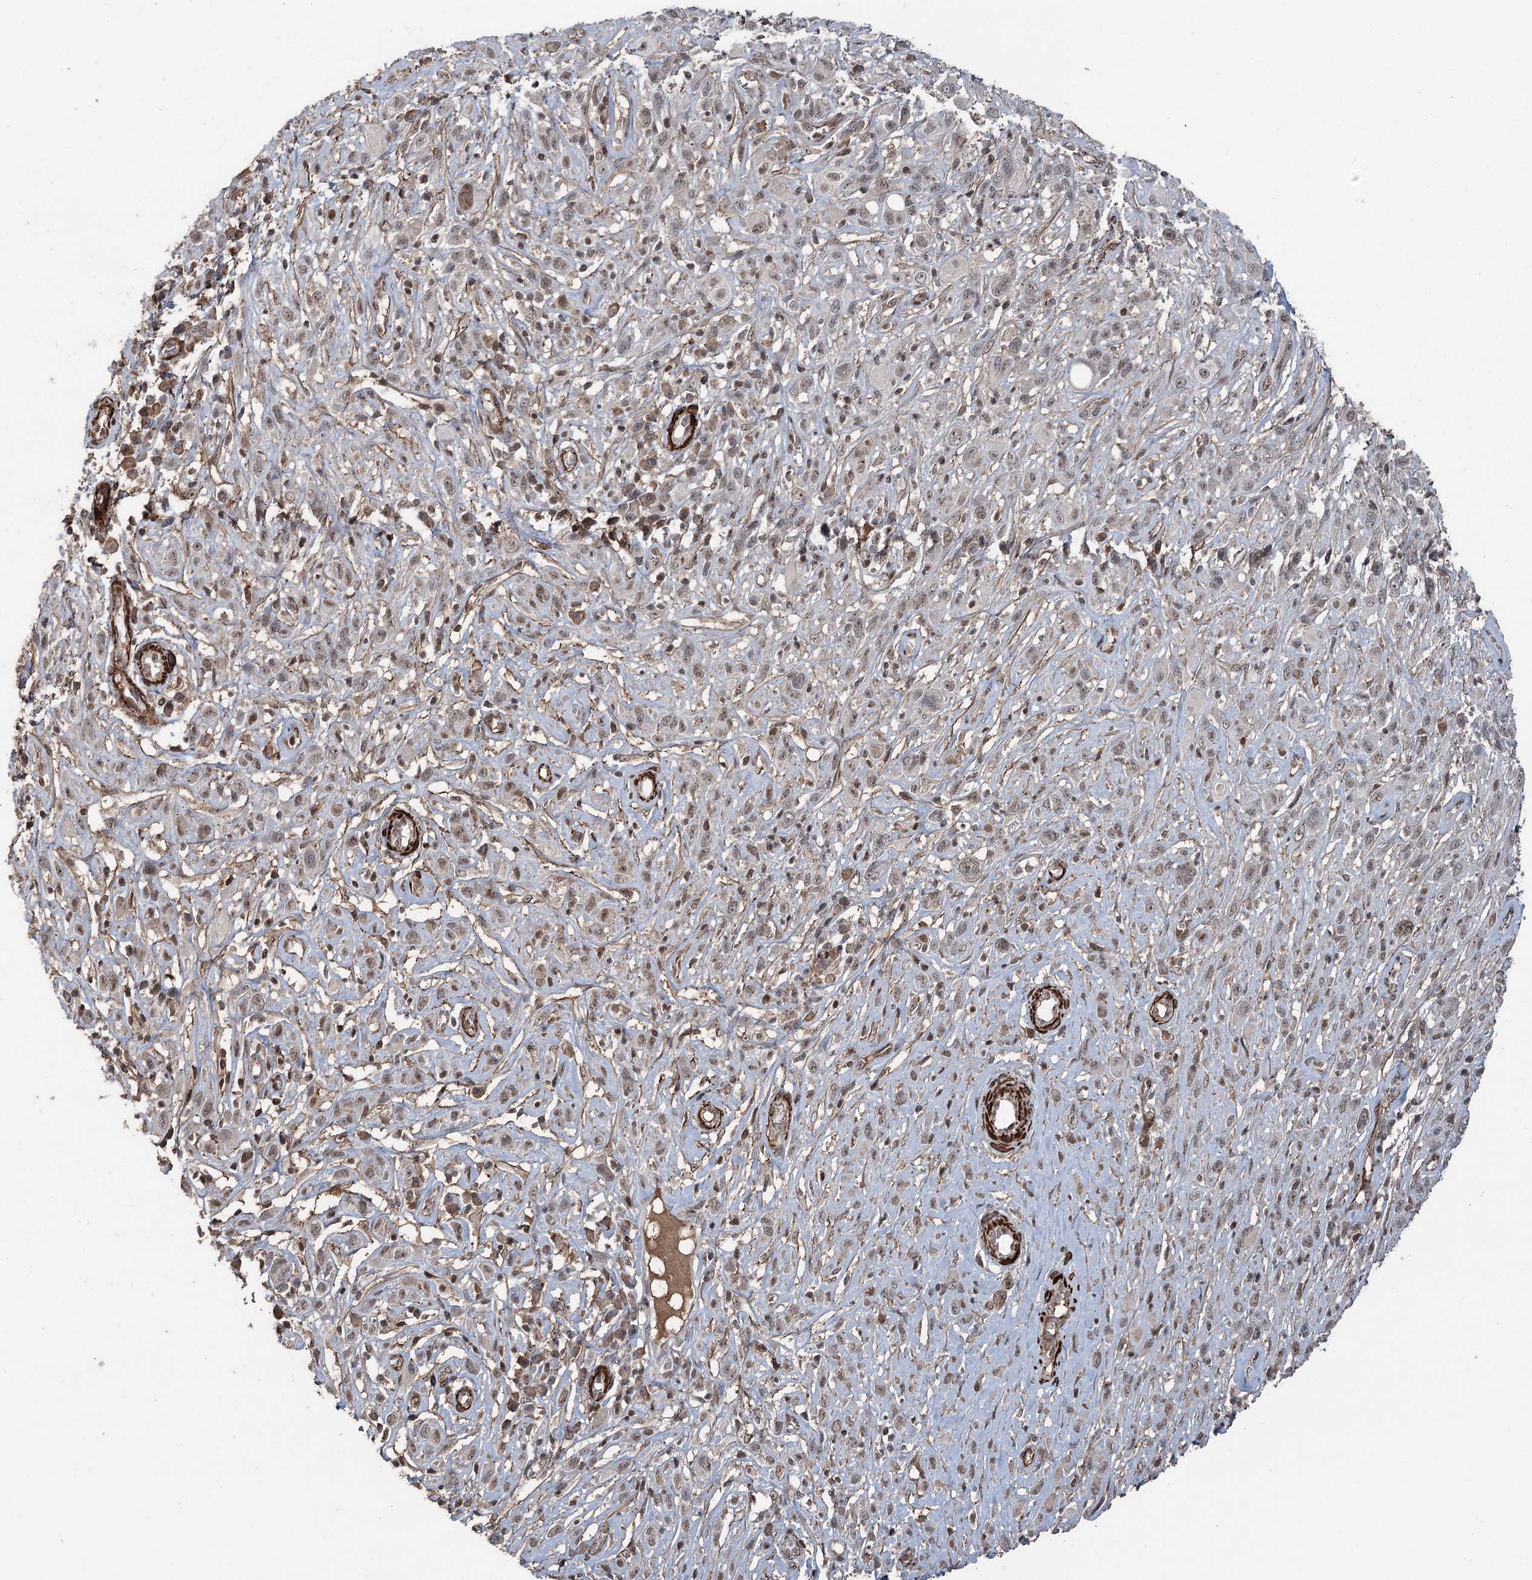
{"staining": {"intensity": "moderate", "quantity": "<25%", "location": "nuclear"}, "tissue": "melanoma", "cell_type": "Tumor cells", "image_type": "cancer", "snomed": [{"axis": "morphology", "description": "Malignant melanoma, NOS"}, {"axis": "topography", "description": "Skin of trunk"}], "caption": "Protein analysis of malignant melanoma tissue exhibits moderate nuclear staining in approximately <25% of tumor cells.", "gene": "CCDC82", "patient": {"sex": "male", "age": 71}}